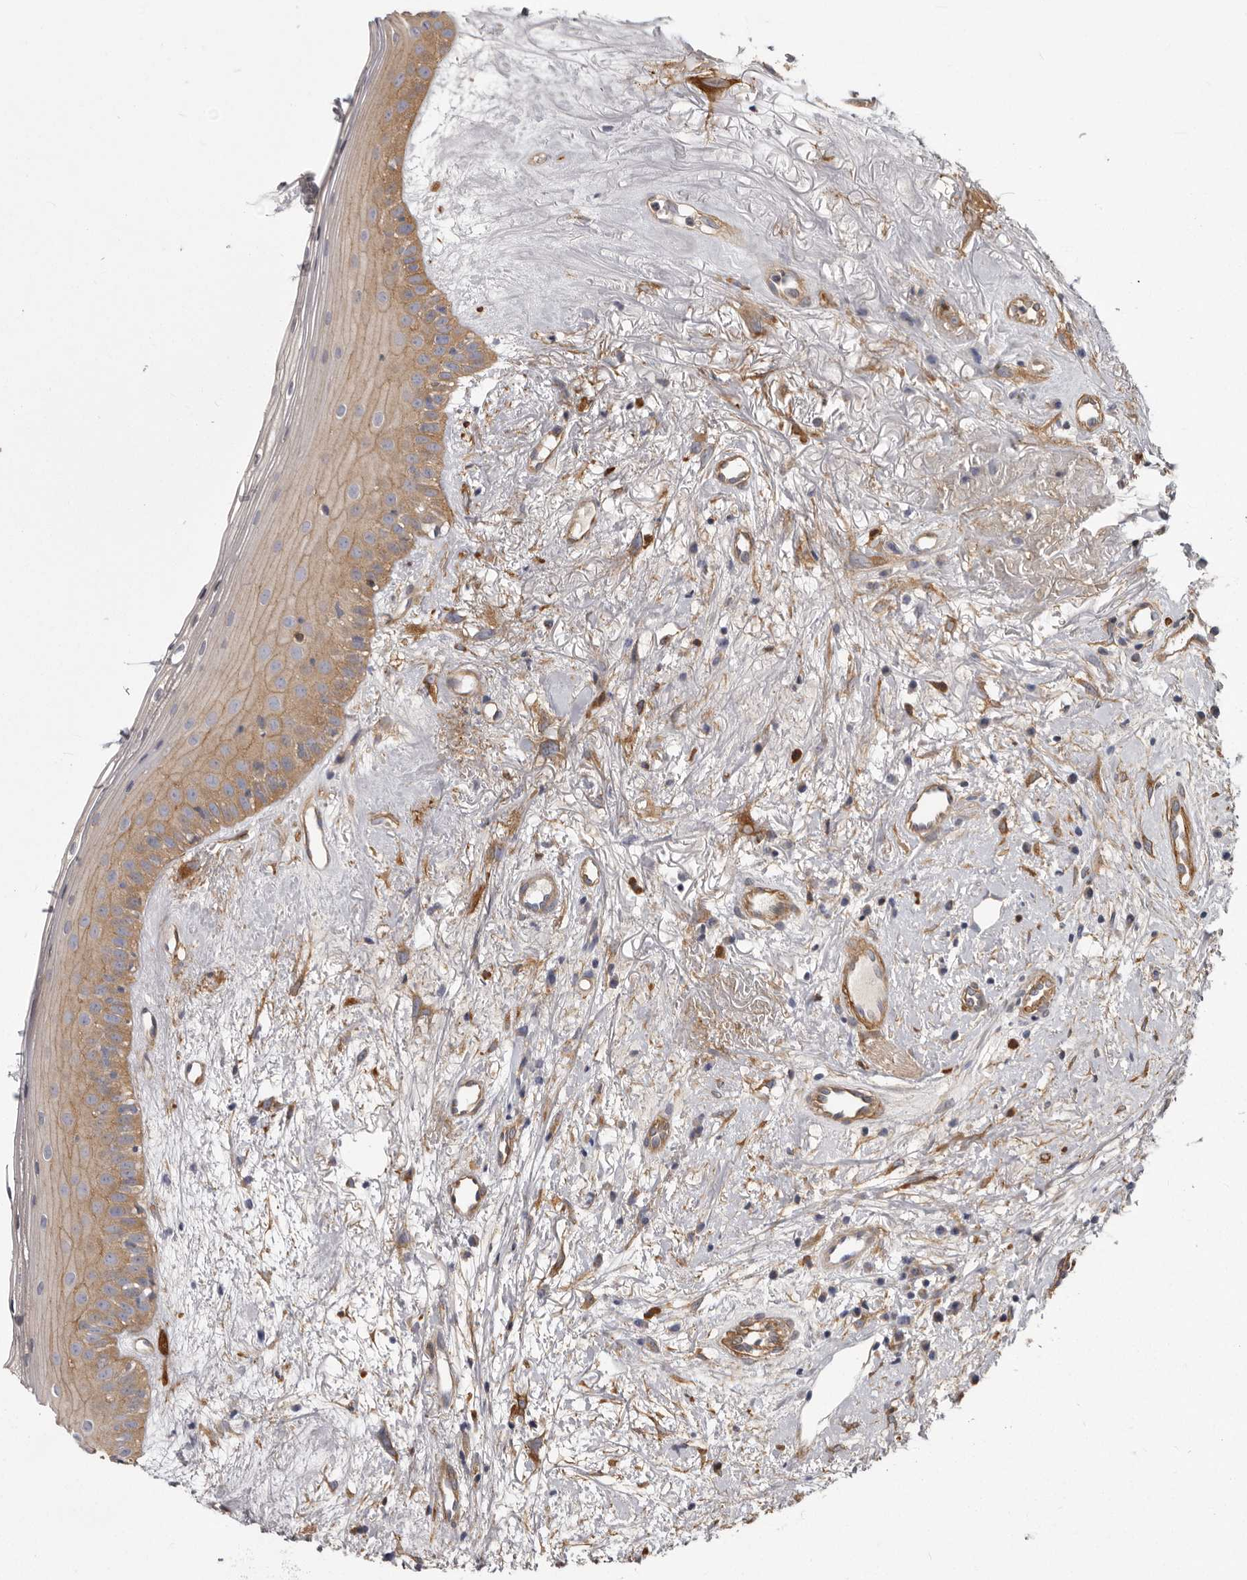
{"staining": {"intensity": "moderate", "quantity": ">75%", "location": "cytoplasmic/membranous"}, "tissue": "oral mucosa", "cell_type": "Squamous epithelial cells", "image_type": "normal", "snomed": [{"axis": "morphology", "description": "Normal tissue, NOS"}, {"axis": "topography", "description": "Oral tissue"}], "caption": "Immunohistochemistry micrograph of unremarkable oral mucosa: oral mucosa stained using immunohistochemistry demonstrates medium levels of moderate protein expression localized specifically in the cytoplasmic/membranous of squamous epithelial cells, appearing as a cytoplasmic/membranous brown color.", "gene": "ENAH", "patient": {"sex": "female", "age": 63}}